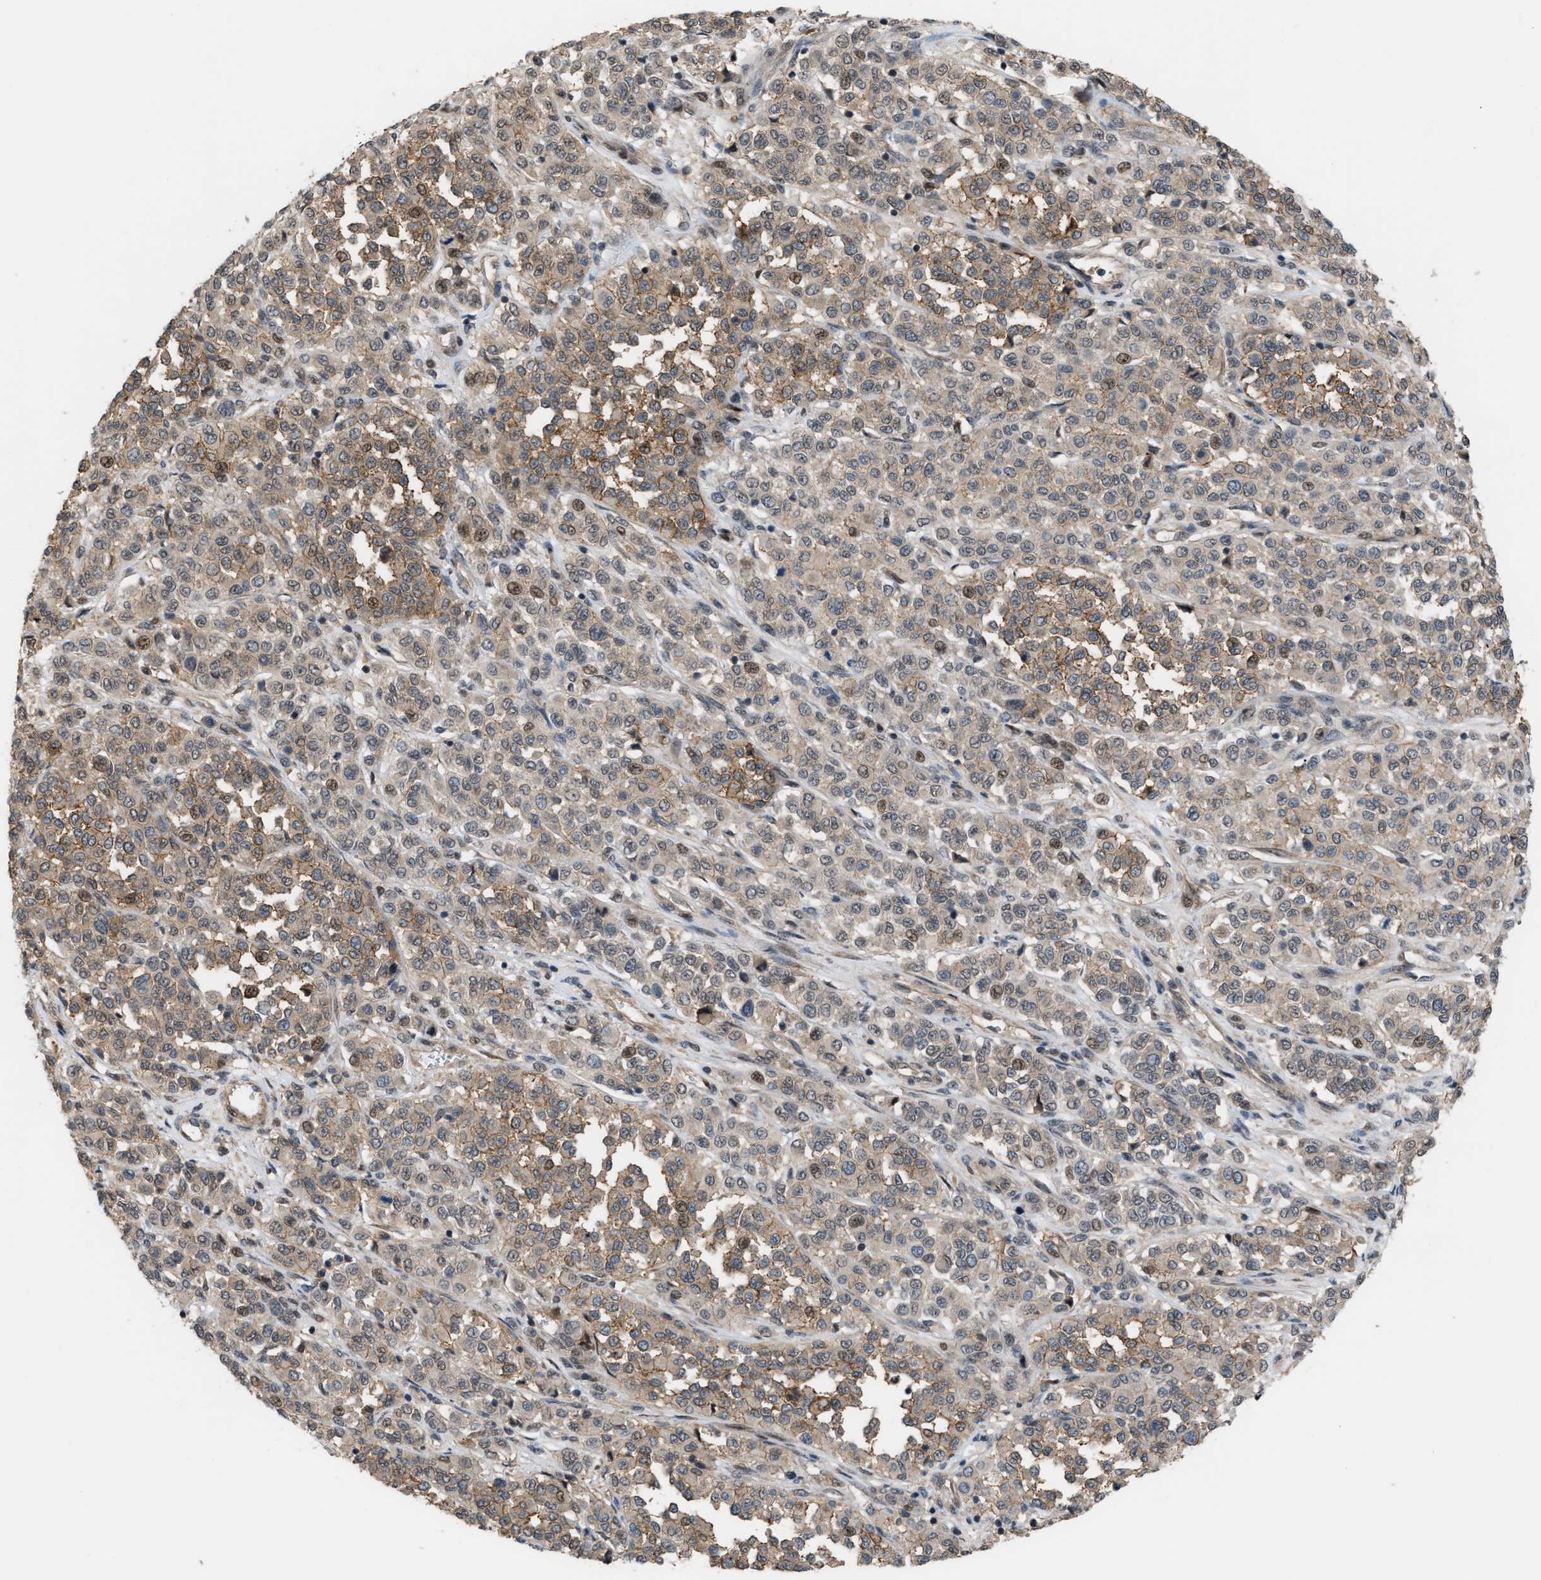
{"staining": {"intensity": "weak", "quantity": ">75%", "location": "cytoplasmic/membranous,nuclear"}, "tissue": "melanoma", "cell_type": "Tumor cells", "image_type": "cancer", "snomed": [{"axis": "morphology", "description": "Malignant melanoma, Metastatic site"}, {"axis": "topography", "description": "Pancreas"}], "caption": "Malignant melanoma (metastatic site) was stained to show a protein in brown. There is low levels of weak cytoplasmic/membranous and nuclear expression in approximately >75% of tumor cells. Using DAB (3,3'-diaminobenzidine) (brown) and hematoxylin (blue) stains, captured at high magnification using brightfield microscopy.", "gene": "RFFL", "patient": {"sex": "female", "age": 30}}